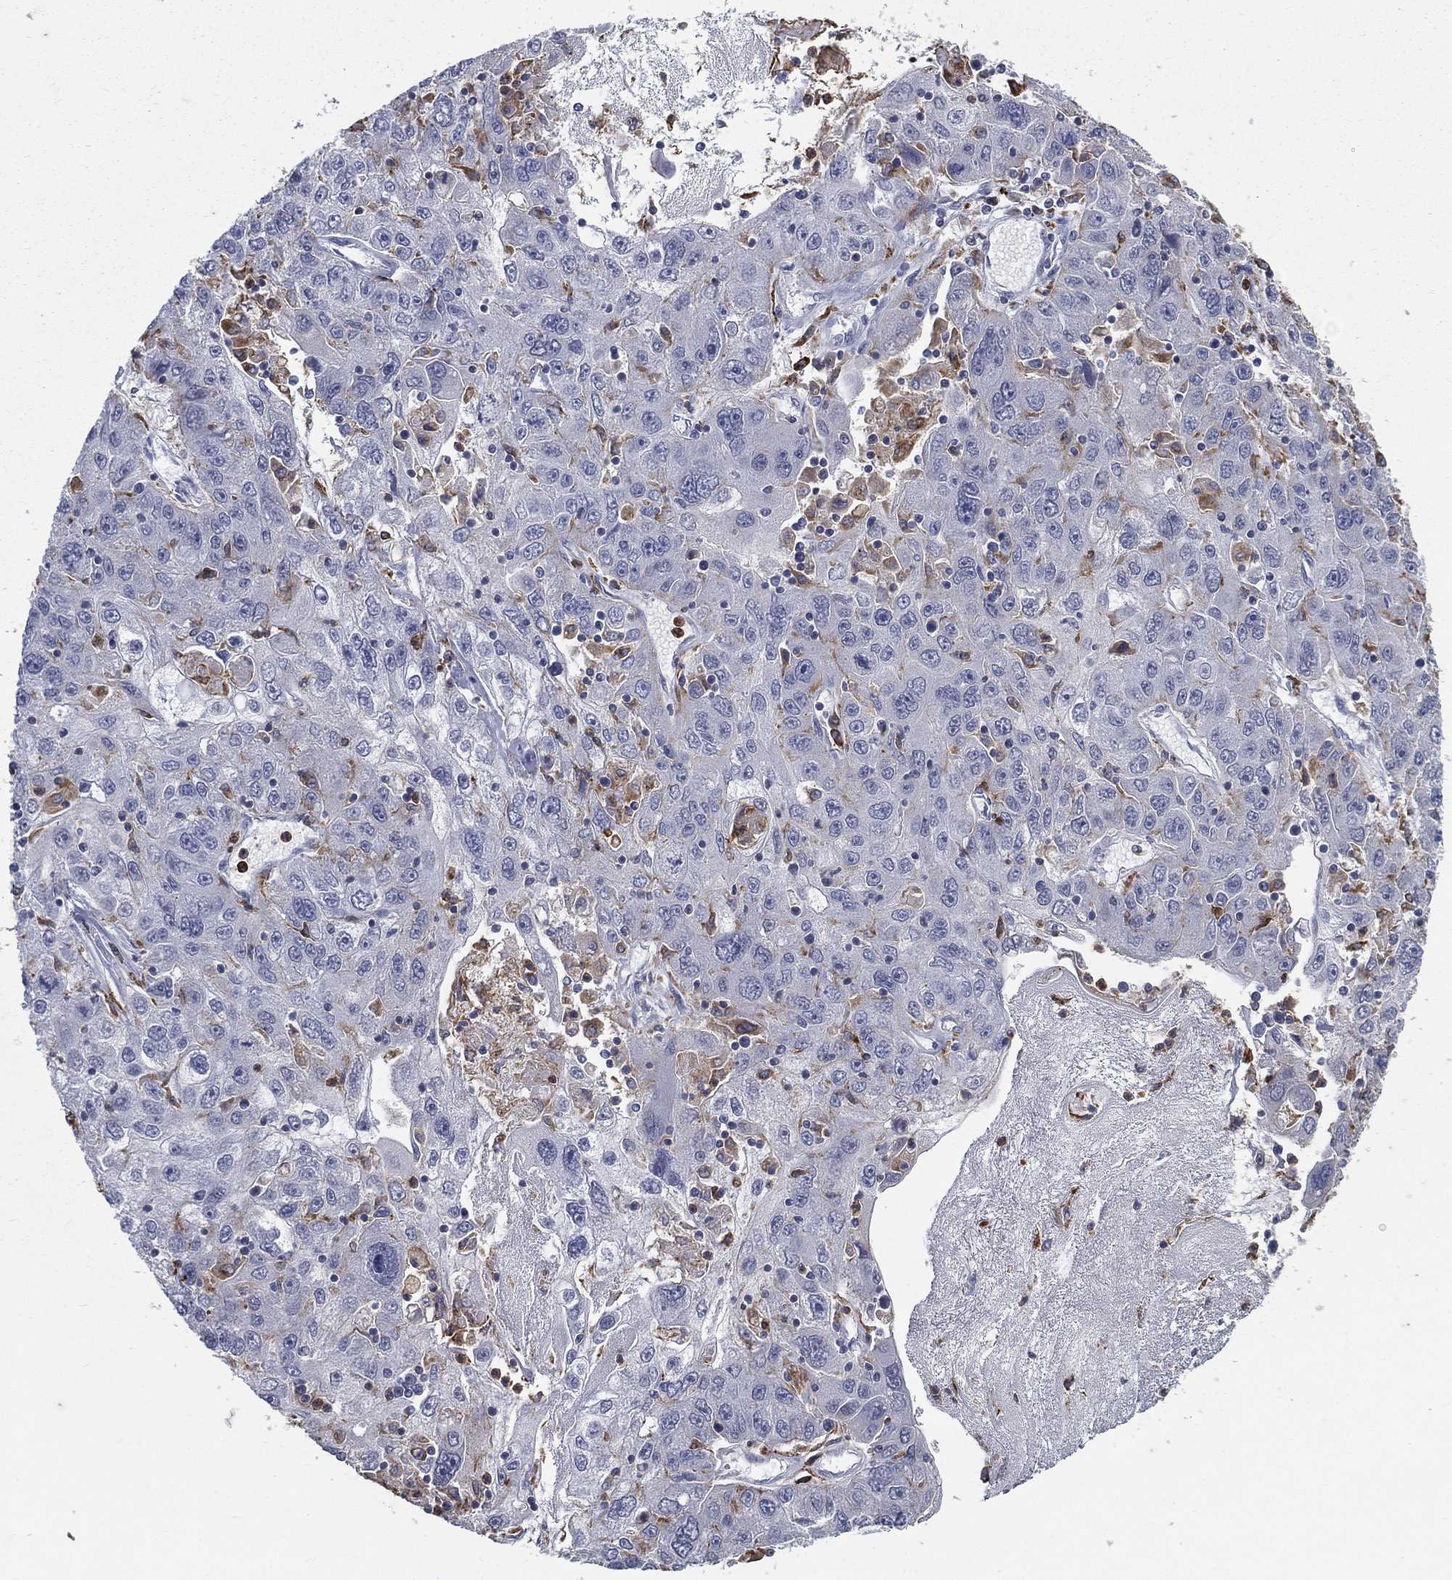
{"staining": {"intensity": "moderate", "quantity": "<25%", "location": "cytoplasmic/membranous"}, "tissue": "stomach cancer", "cell_type": "Tumor cells", "image_type": "cancer", "snomed": [{"axis": "morphology", "description": "Adenocarcinoma, NOS"}, {"axis": "topography", "description": "Stomach"}], "caption": "The immunohistochemical stain labels moderate cytoplasmic/membranous staining in tumor cells of stomach cancer tissue.", "gene": "EVI2B", "patient": {"sex": "male", "age": 56}}